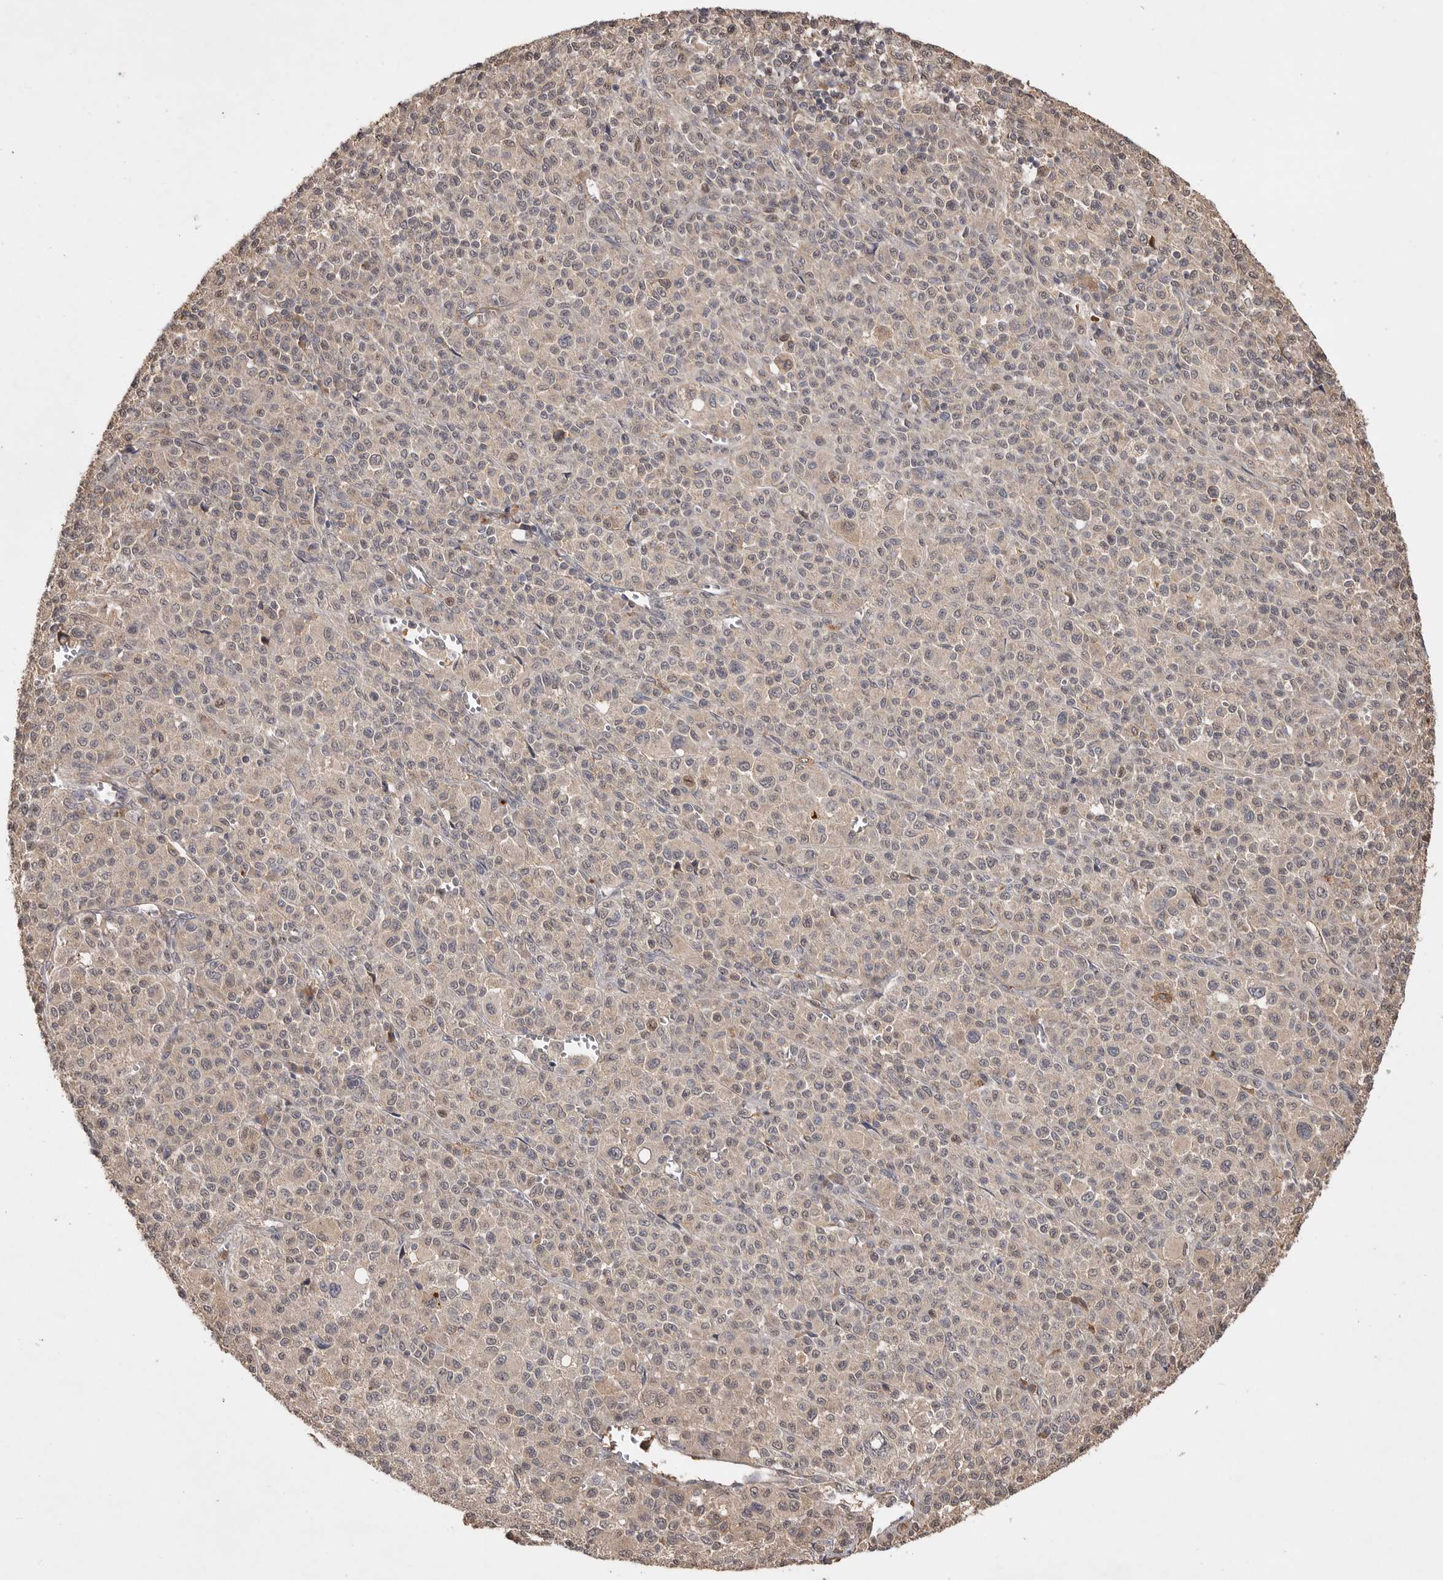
{"staining": {"intensity": "weak", "quantity": "<25%", "location": "cytoplasmic/membranous"}, "tissue": "melanoma", "cell_type": "Tumor cells", "image_type": "cancer", "snomed": [{"axis": "morphology", "description": "Malignant melanoma, Metastatic site"}, {"axis": "topography", "description": "Skin"}], "caption": "Human melanoma stained for a protein using IHC shows no positivity in tumor cells.", "gene": "VN1R4", "patient": {"sex": "female", "age": 74}}